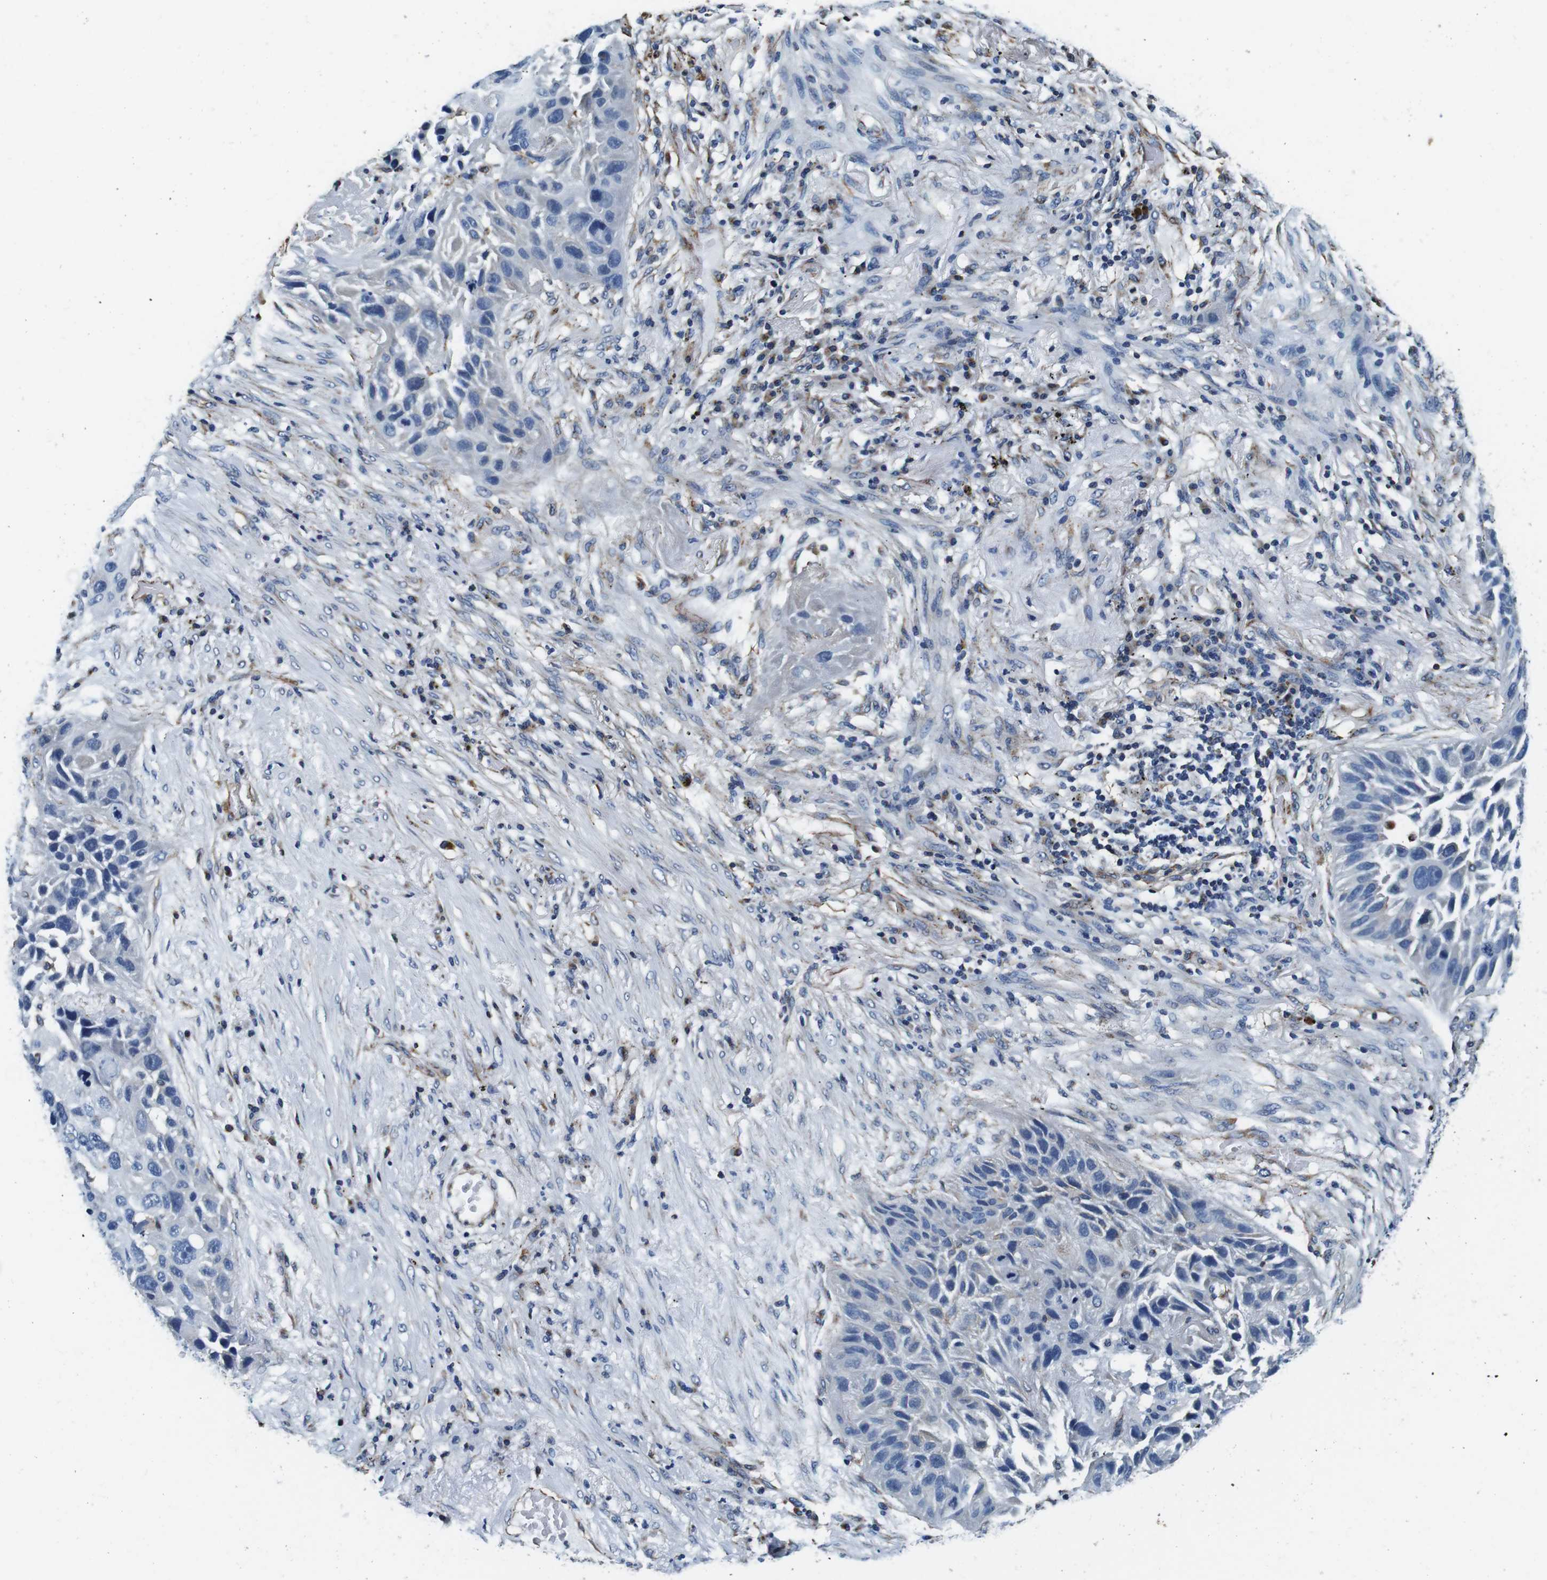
{"staining": {"intensity": "negative", "quantity": "none", "location": "none"}, "tissue": "lung cancer", "cell_type": "Tumor cells", "image_type": "cancer", "snomed": [{"axis": "morphology", "description": "Squamous cell carcinoma, NOS"}, {"axis": "topography", "description": "Lung"}], "caption": "Immunohistochemical staining of lung cancer shows no significant expression in tumor cells.", "gene": "GJE1", "patient": {"sex": "male", "age": 57}}